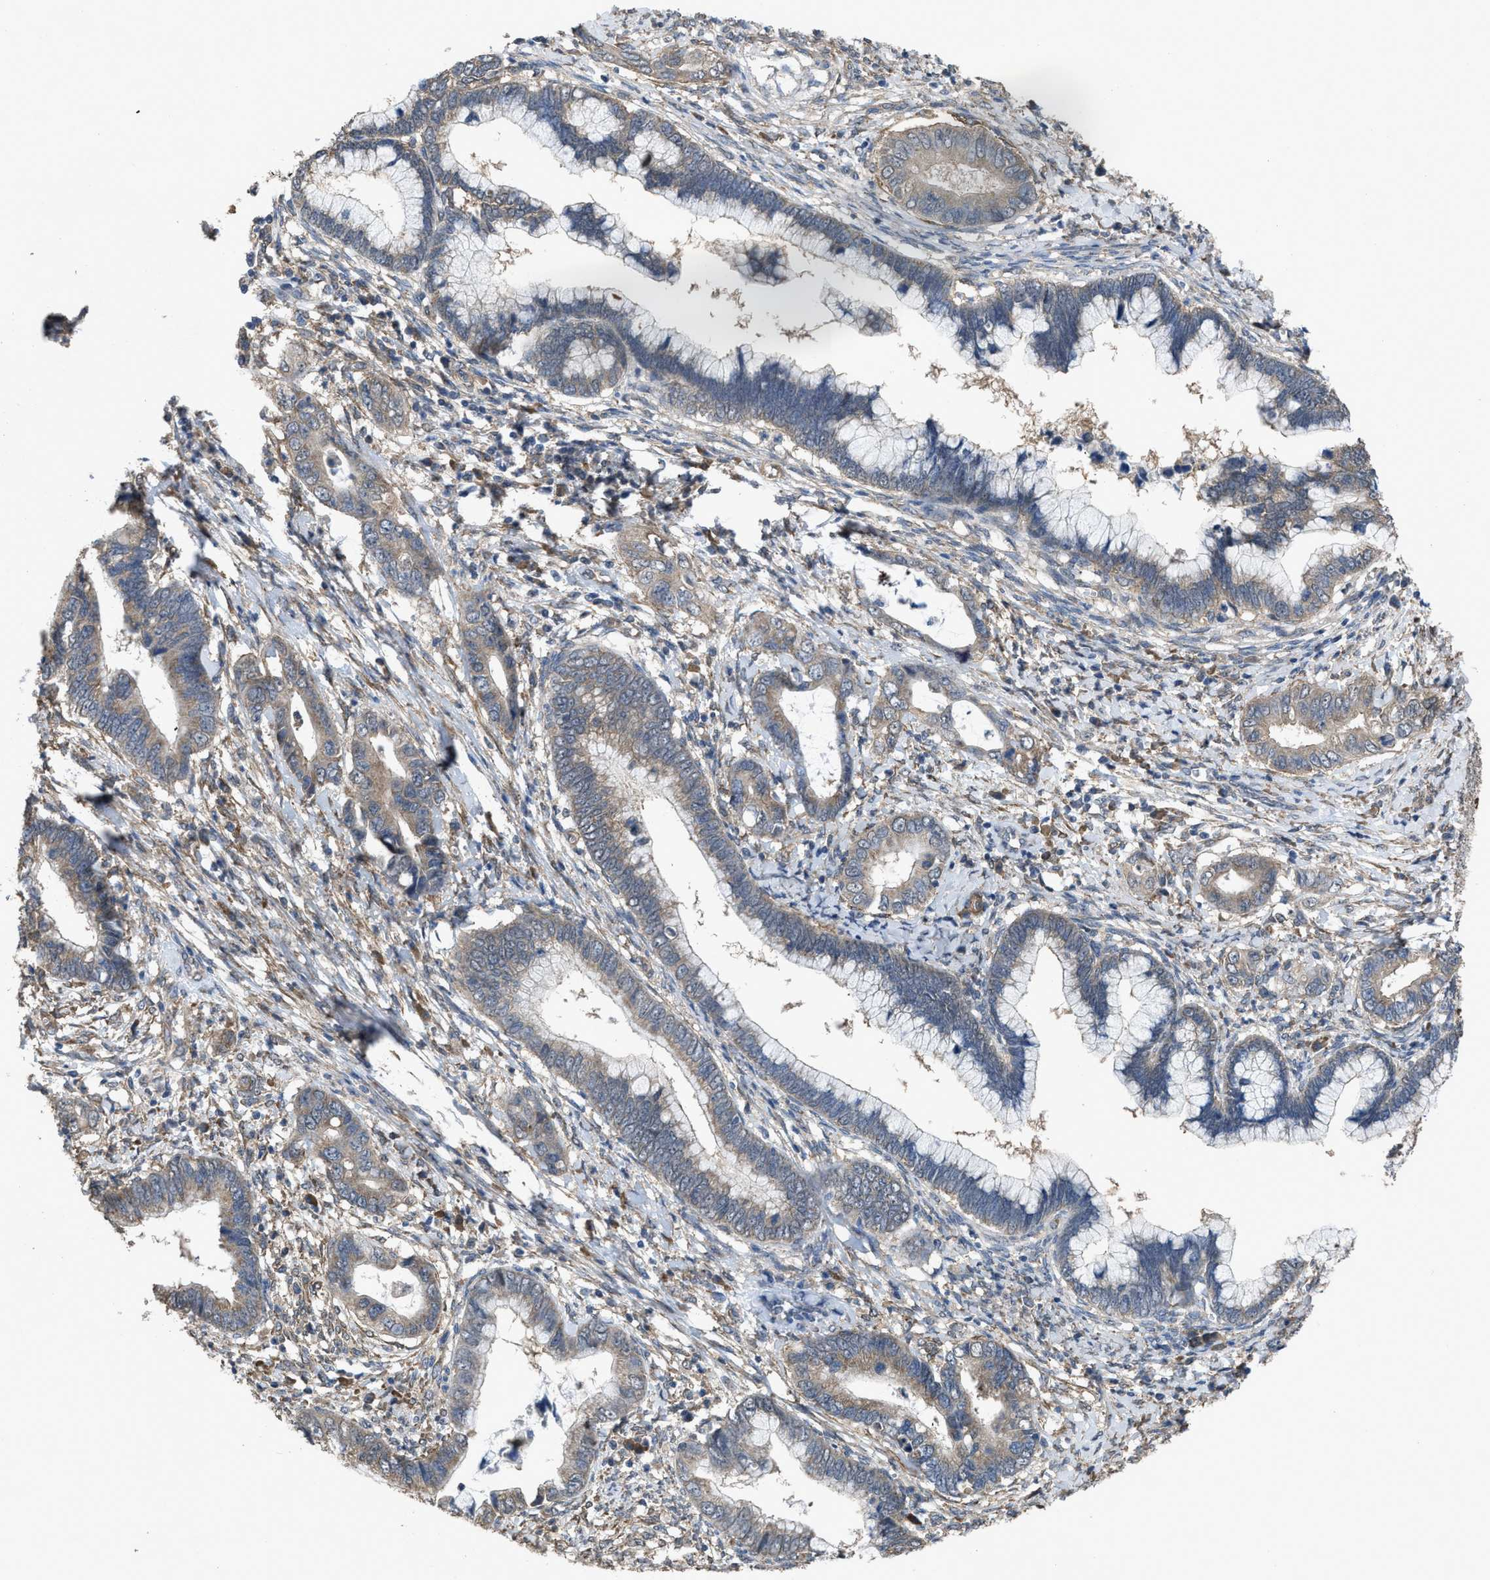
{"staining": {"intensity": "weak", "quantity": "25%-75%", "location": "cytoplasmic/membranous"}, "tissue": "cervical cancer", "cell_type": "Tumor cells", "image_type": "cancer", "snomed": [{"axis": "morphology", "description": "Adenocarcinoma, NOS"}, {"axis": "topography", "description": "Cervix"}], "caption": "Adenocarcinoma (cervical) stained with a protein marker reveals weak staining in tumor cells.", "gene": "ARL6", "patient": {"sex": "female", "age": 44}}